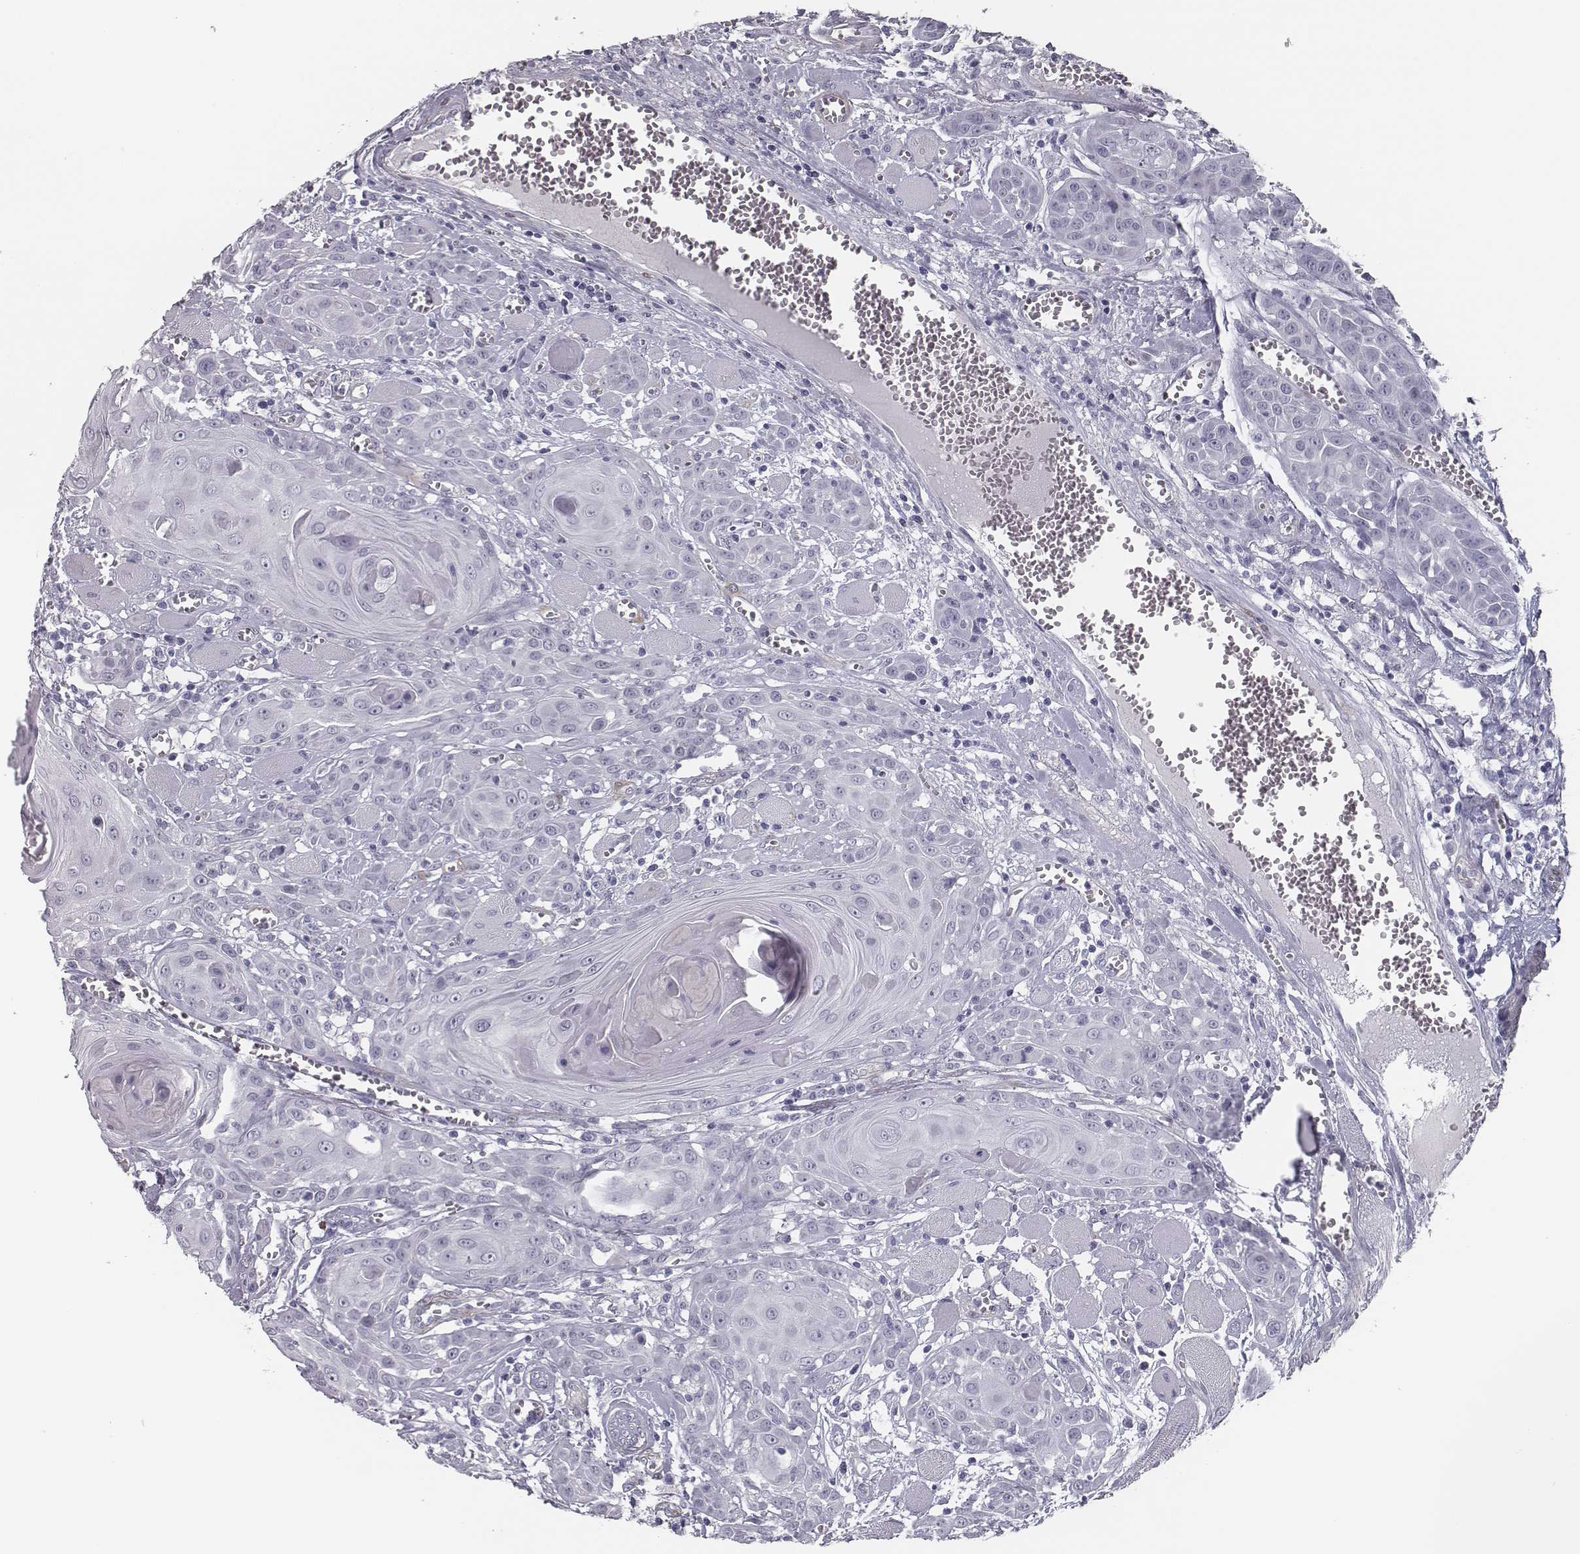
{"staining": {"intensity": "negative", "quantity": "none", "location": "none"}, "tissue": "head and neck cancer", "cell_type": "Tumor cells", "image_type": "cancer", "snomed": [{"axis": "morphology", "description": "Squamous cell carcinoma, NOS"}, {"axis": "topography", "description": "Head-Neck"}], "caption": "Tumor cells show no significant staining in squamous cell carcinoma (head and neck).", "gene": "ISYNA1", "patient": {"sex": "female", "age": 80}}